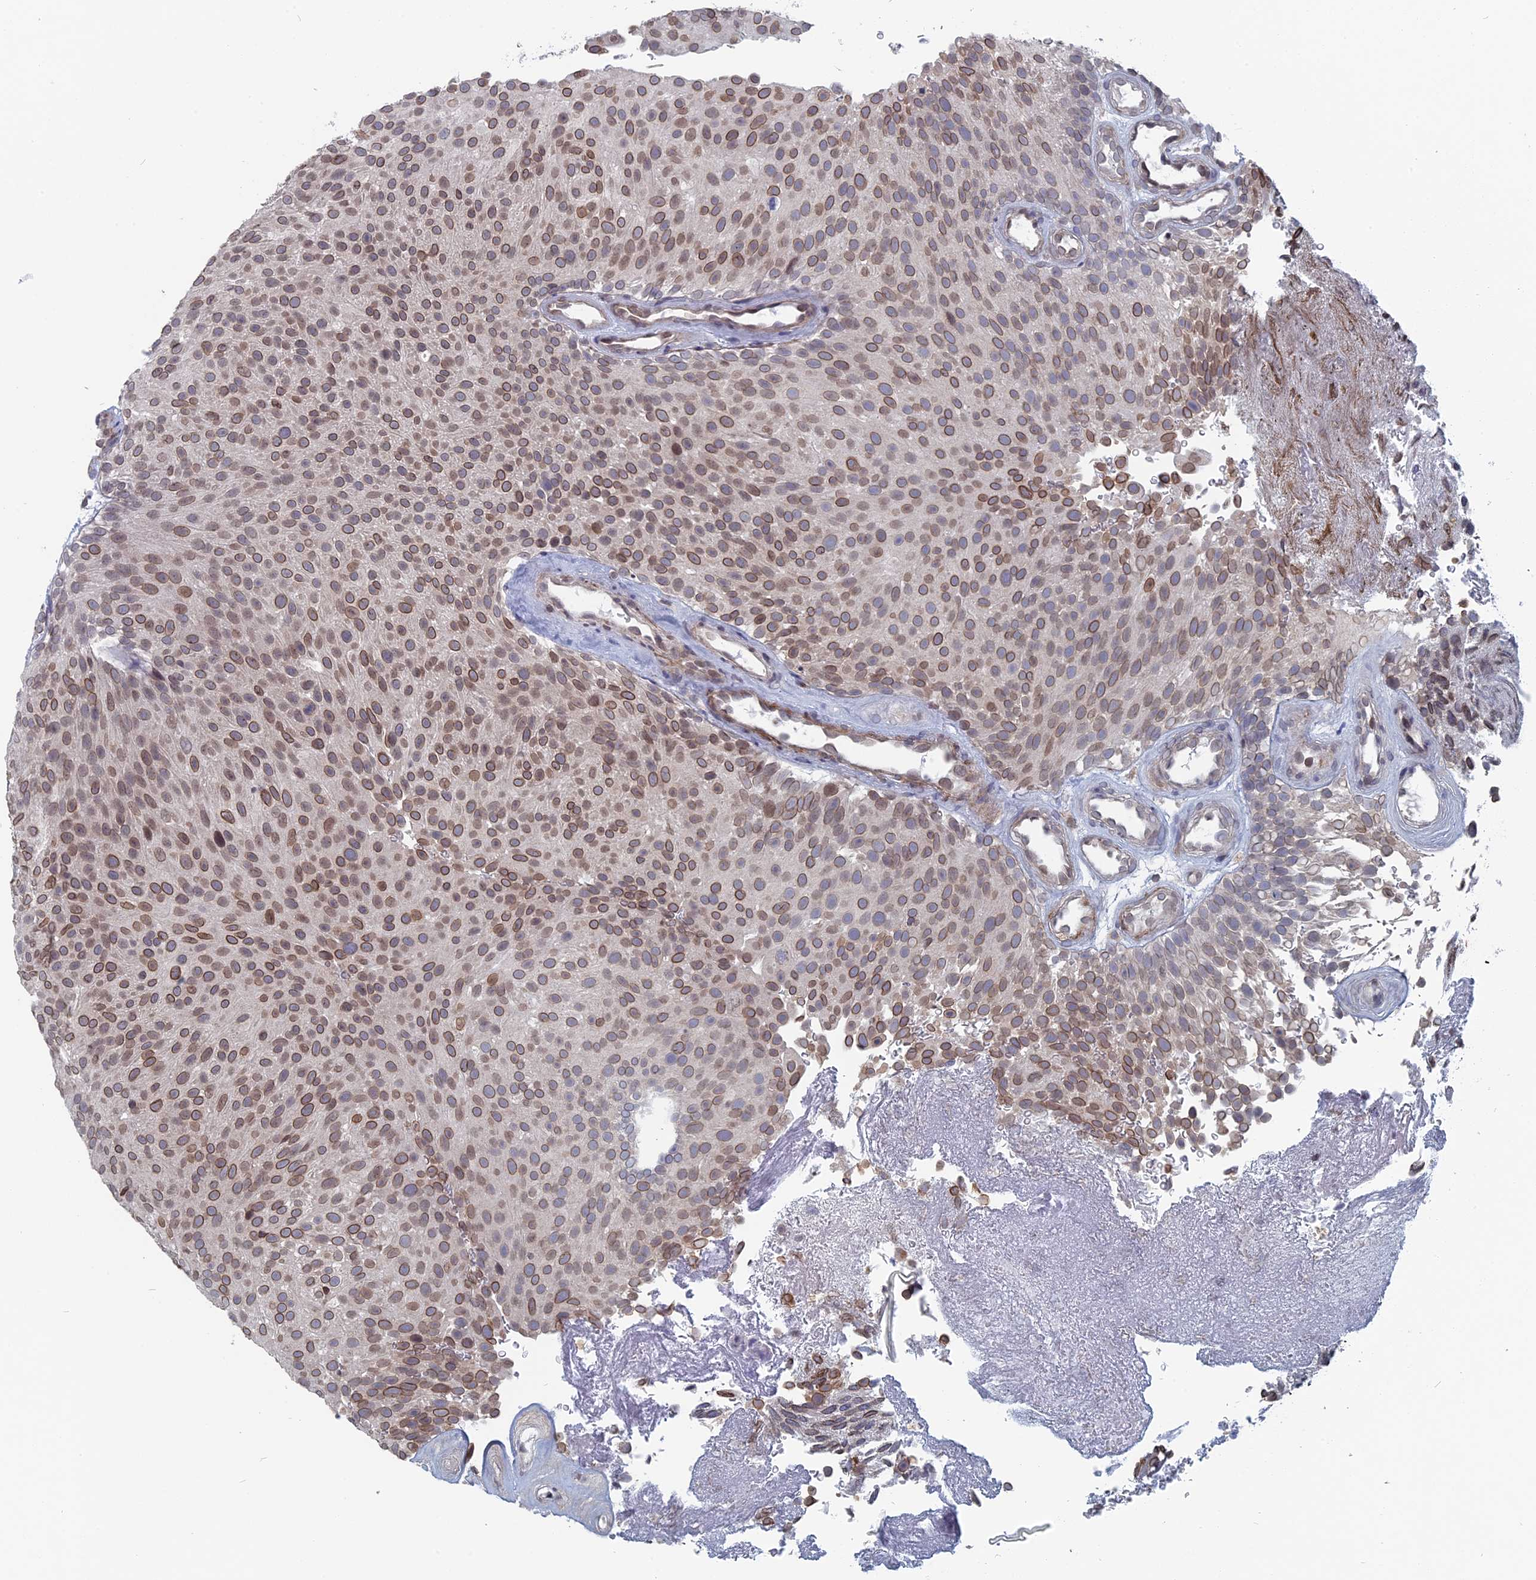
{"staining": {"intensity": "moderate", "quantity": "25%-75%", "location": "cytoplasmic/membranous,nuclear"}, "tissue": "urothelial cancer", "cell_type": "Tumor cells", "image_type": "cancer", "snomed": [{"axis": "morphology", "description": "Urothelial carcinoma, Low grade"}, {"axis": "topography", "description": "Urinary bladder"}], "caption": "High-power microscopy captured an immunohistochemistry photomicrograph of urothelial cancer, revealing moderate cytoplasmic/membranous and nuclear expression in about 25%-75% of tumor cells.", "gene": "MTRF1", "patient": {"sex": "male", "age": 78}}